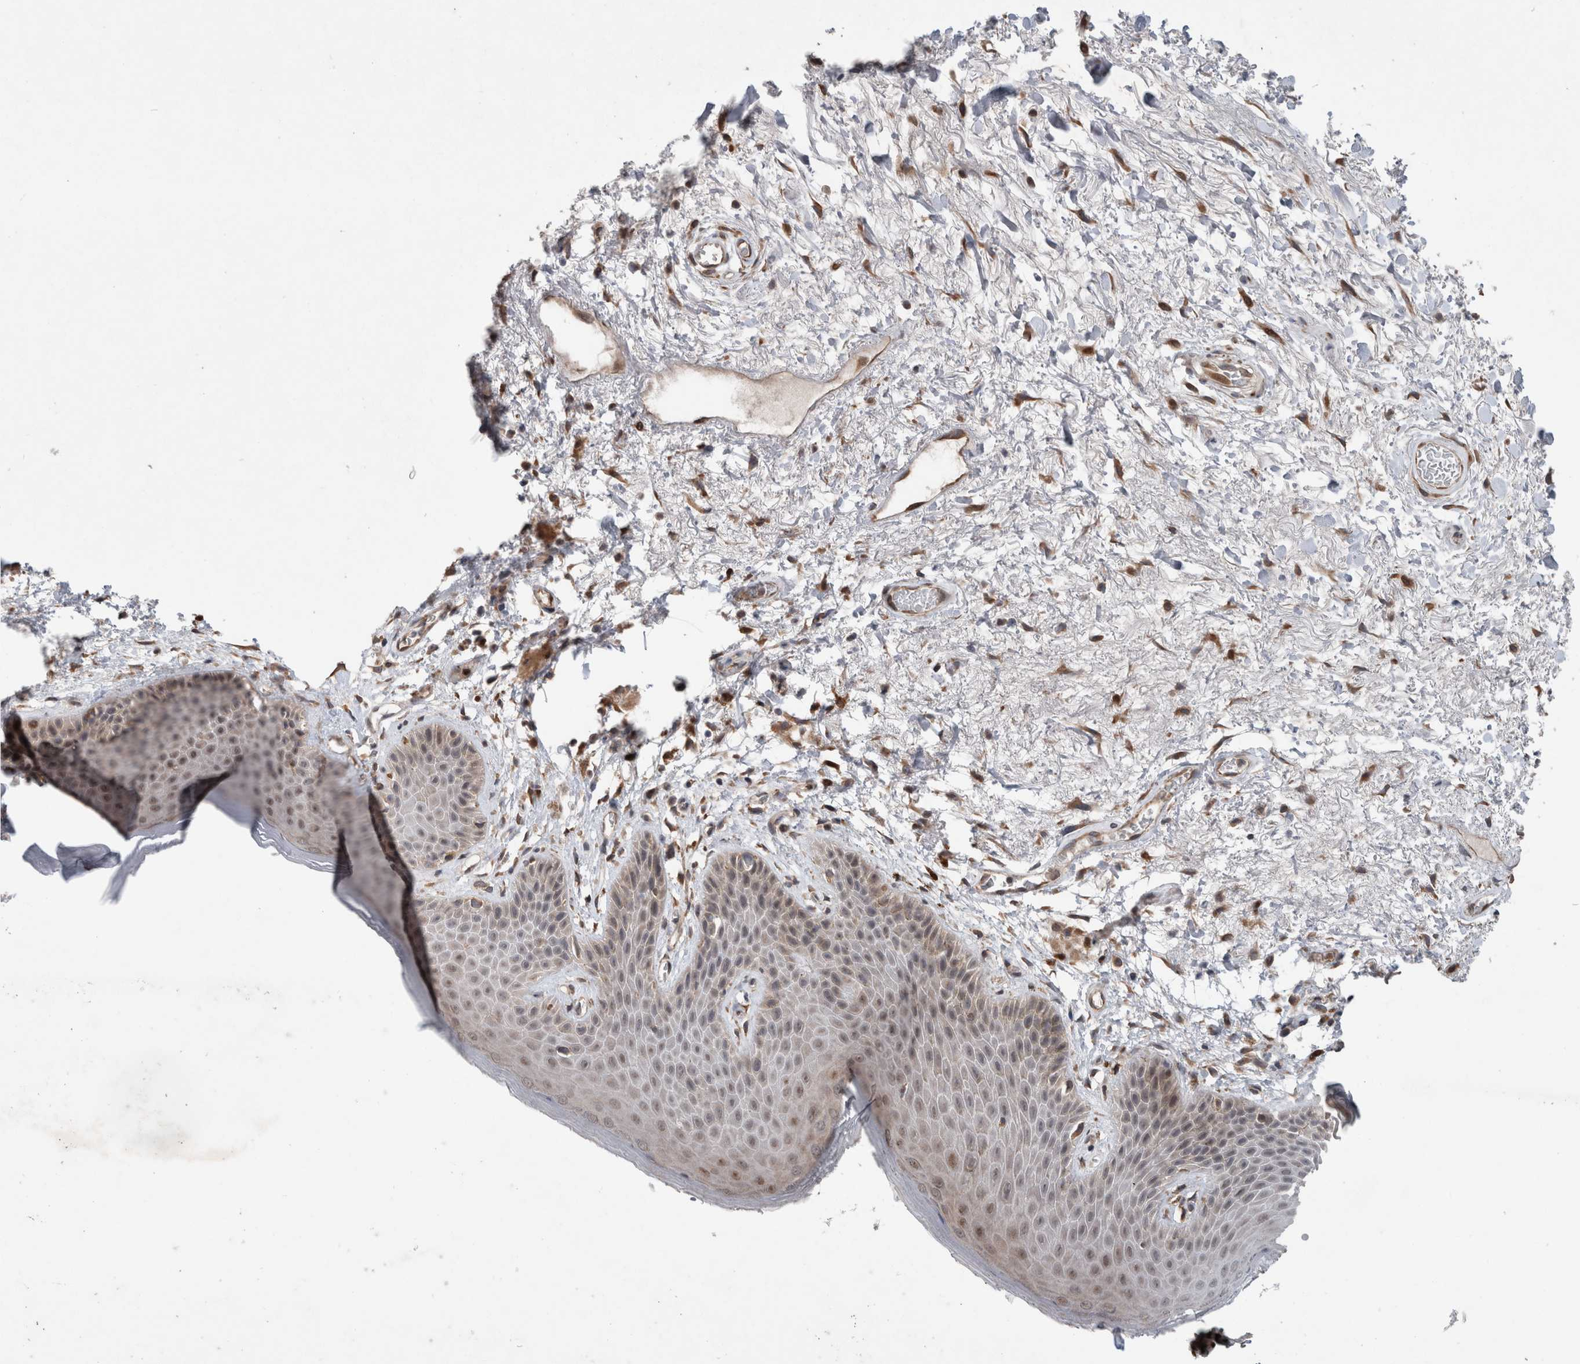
{"staining": {"intensity": "weak", "quantity": "25%-75%", "location": "cytoplasmic/membranous,nuclear"}, "tissue": "skin", "cell_type": "Epidermal cells", "image_type": "normal", "snomed": [{"axis": "morphology", "description": "Normal tissue, NOS"}, {"axis": "topography", "description": "Anal"}], "caption": "A brown stain highlights weak cytoplasmic/membranous,nuclear expression of a protein in epidermal cells of normal human skin. (IHC, brightfield microscopy, high magnification).", "gene": "GIMAP6", "patient": {"sex": "male", "age": 74}}